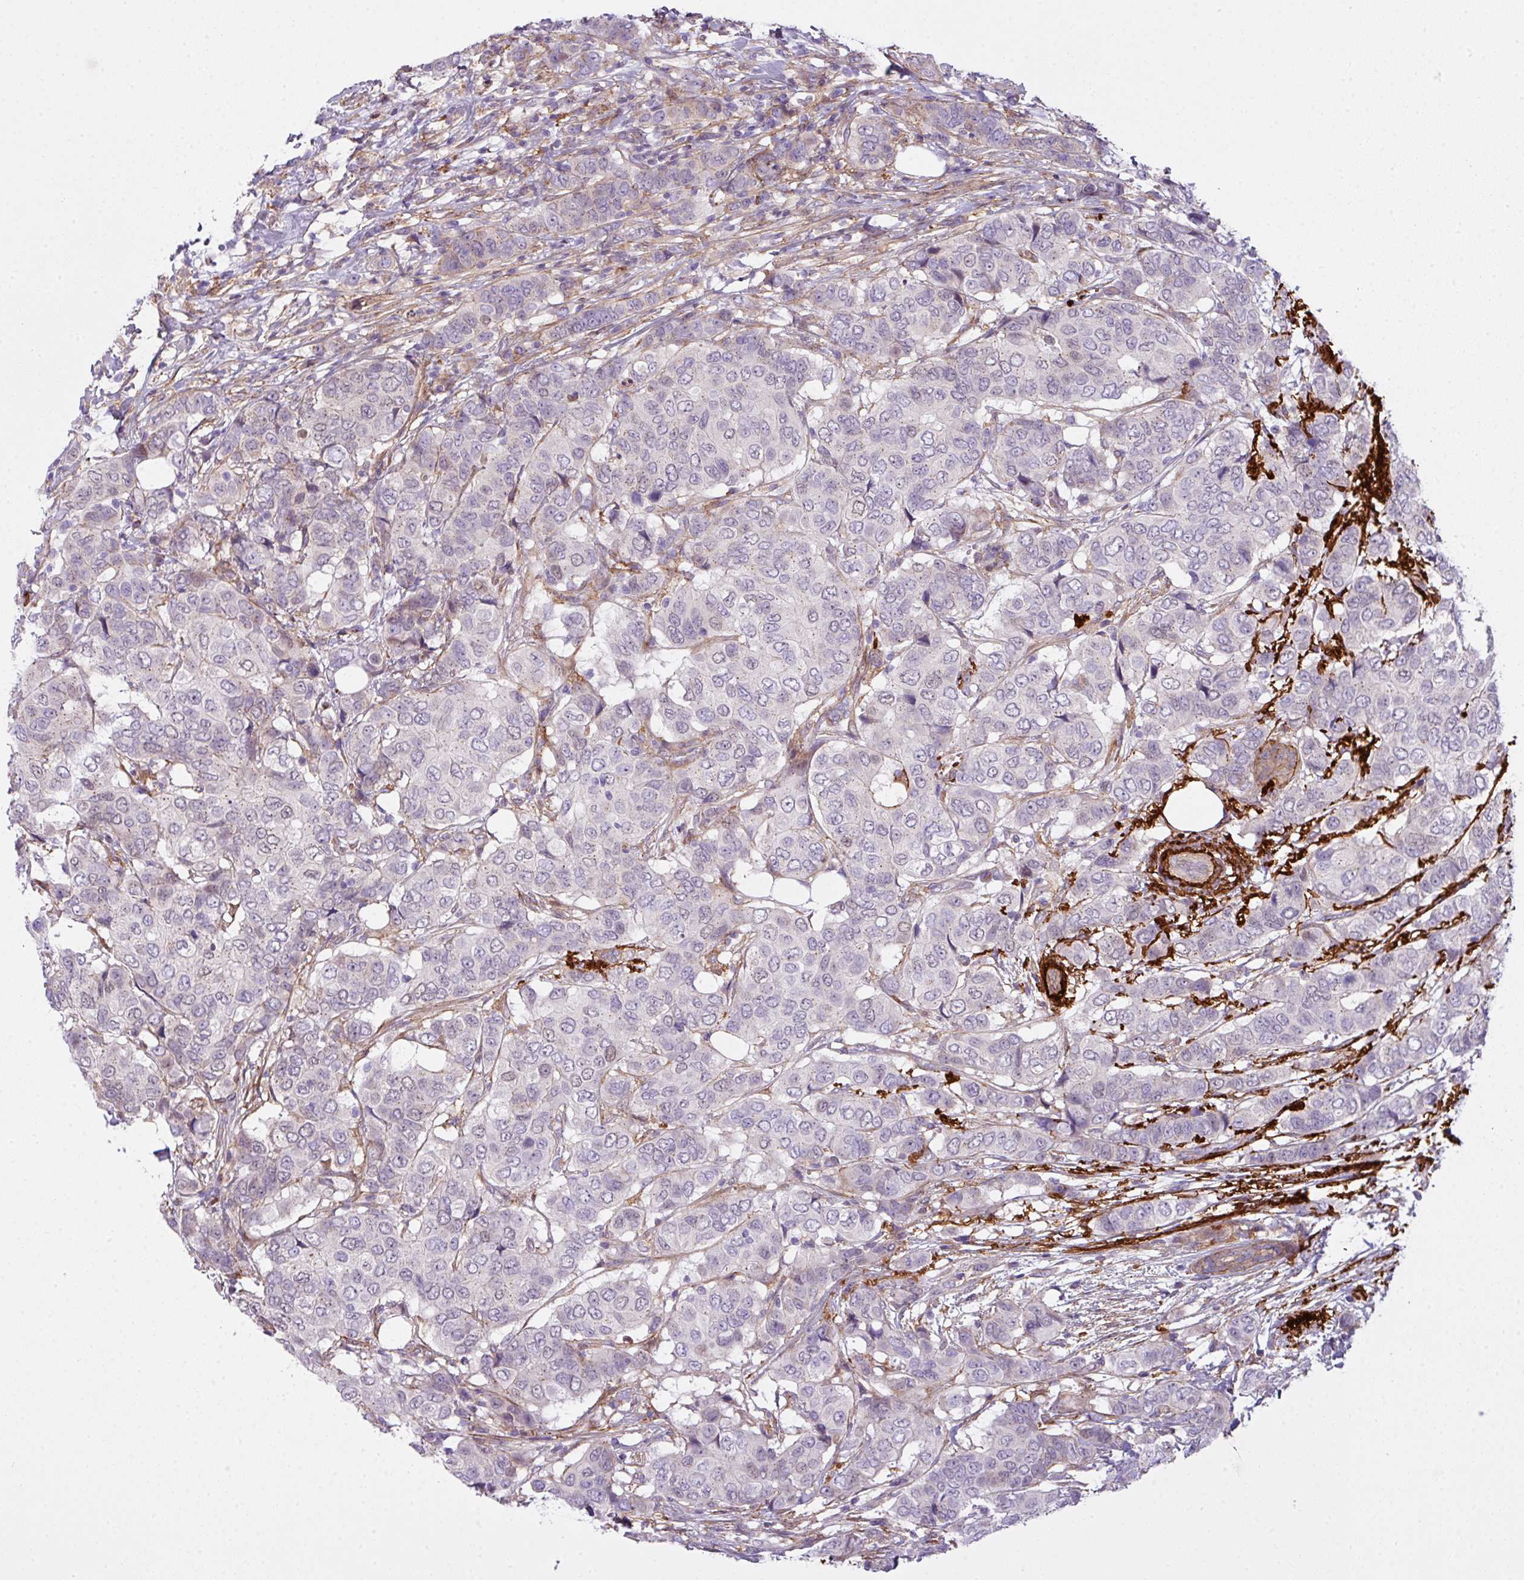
{"staining": {"intensity": "negative", "quantity": "none", "location": "none"}, "tissue": "breast cancer", "cell_type": "Tumor cells", "image_type": "cancer", "snomed": [{"axis": "morphology", "description": "Lobular carcinoma"}, {"axis": "topography", "description": "Breast"}], "caption": "Human breast cancer (lobular carcinoma) stained for a protein using immunohistochemistry (IHC) exhibits no staining in tumor cells.", "gene": "COL8A1", "patient": {"sex": "female", "age": 51}}